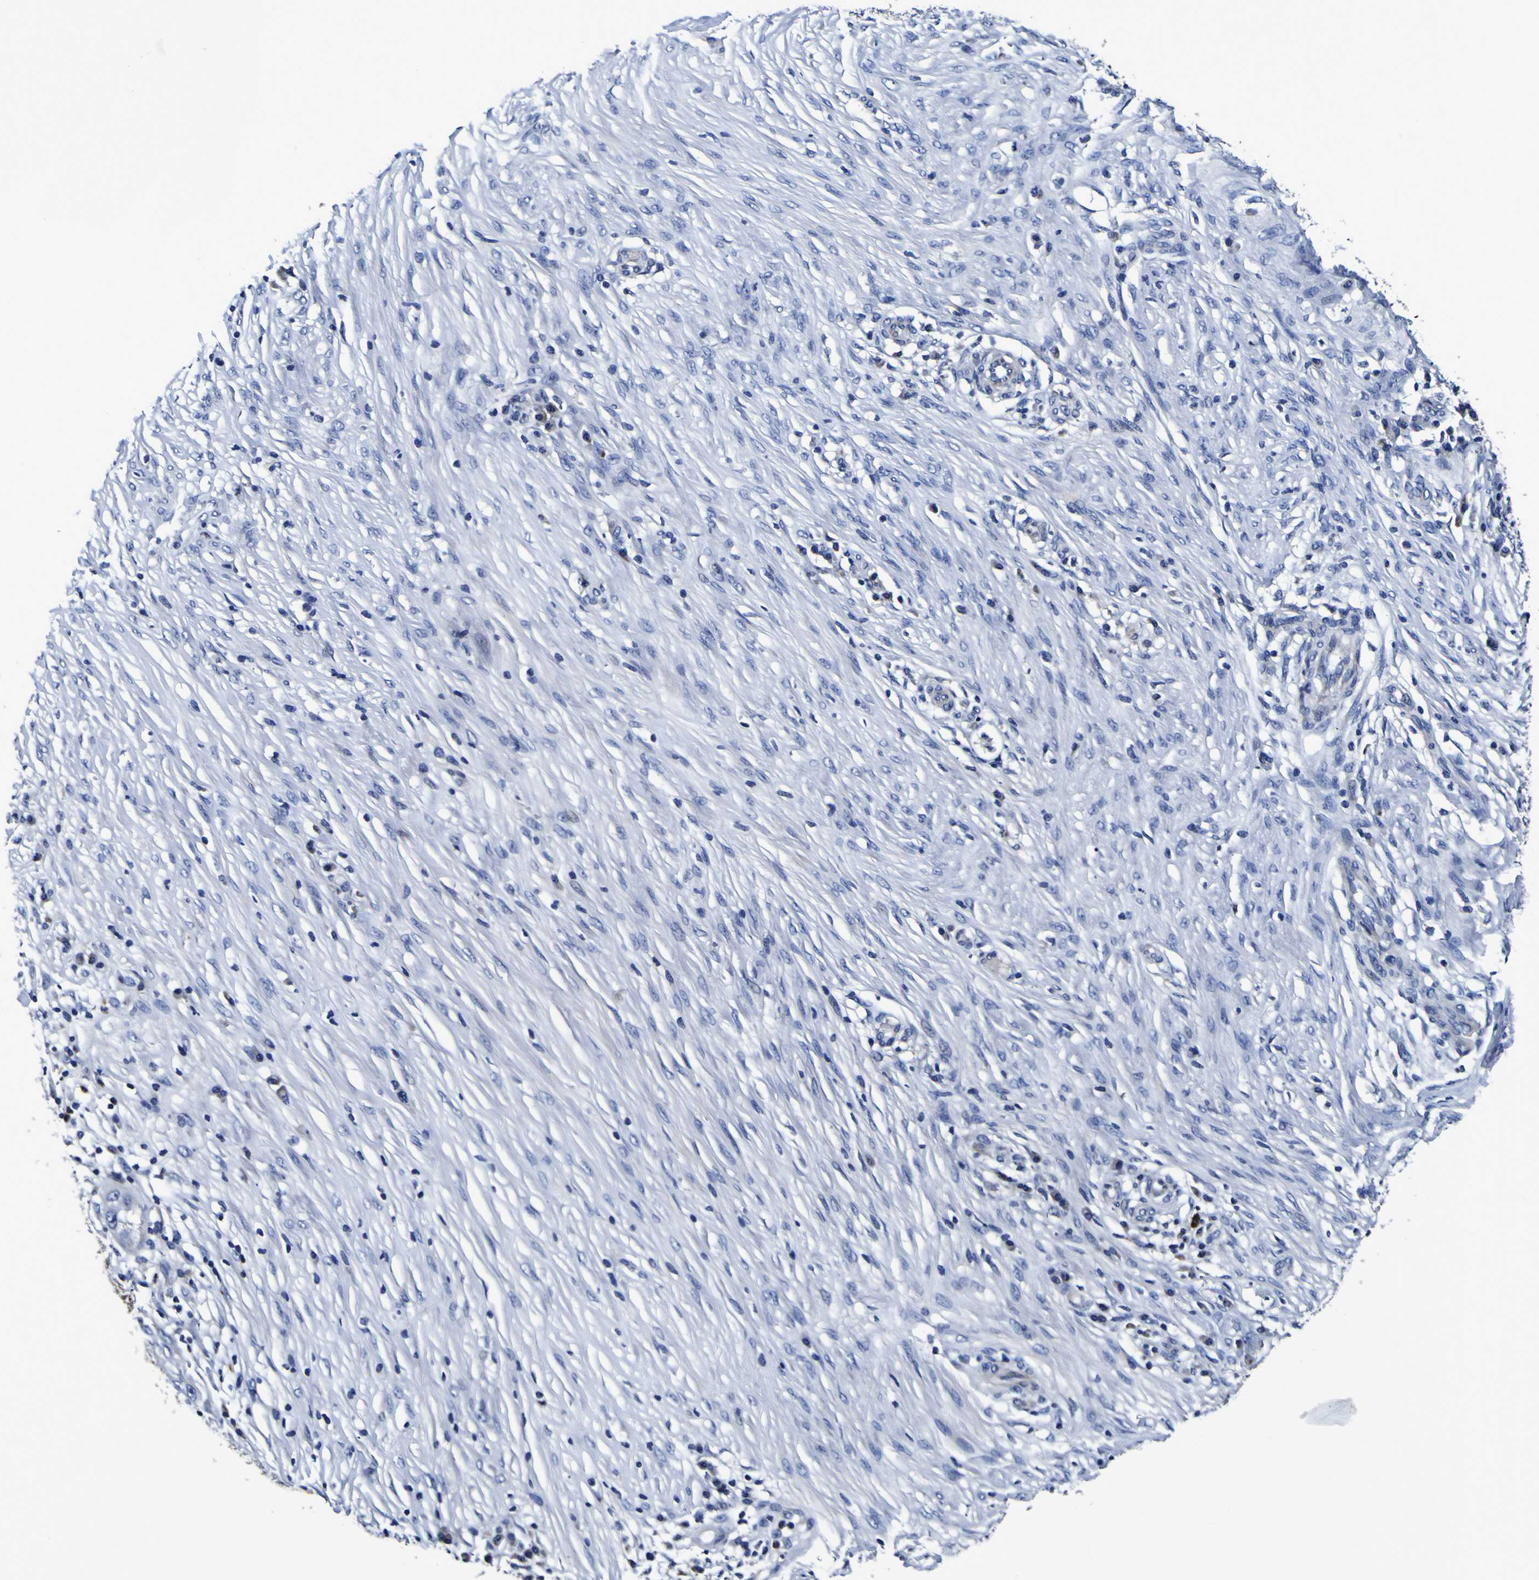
{"staining": {"intensity": "negative", "quantity": "none", "location": "none"}, "tissue": "skin cancer", "cell_type": "Tumor cells", "image_type": "cancer", "snomed": [{"axis": "morphology", "description": "Squamous cell carcinoma, NOS"}, {"axis": "topography", "description": "Skin"}], "caption": "The micrograph reveals no staining of tumor cells in skin cancer (squamous cell carcinoma).", "gene": "PANK4", "patient": {"sex": "female", "age": 44}}